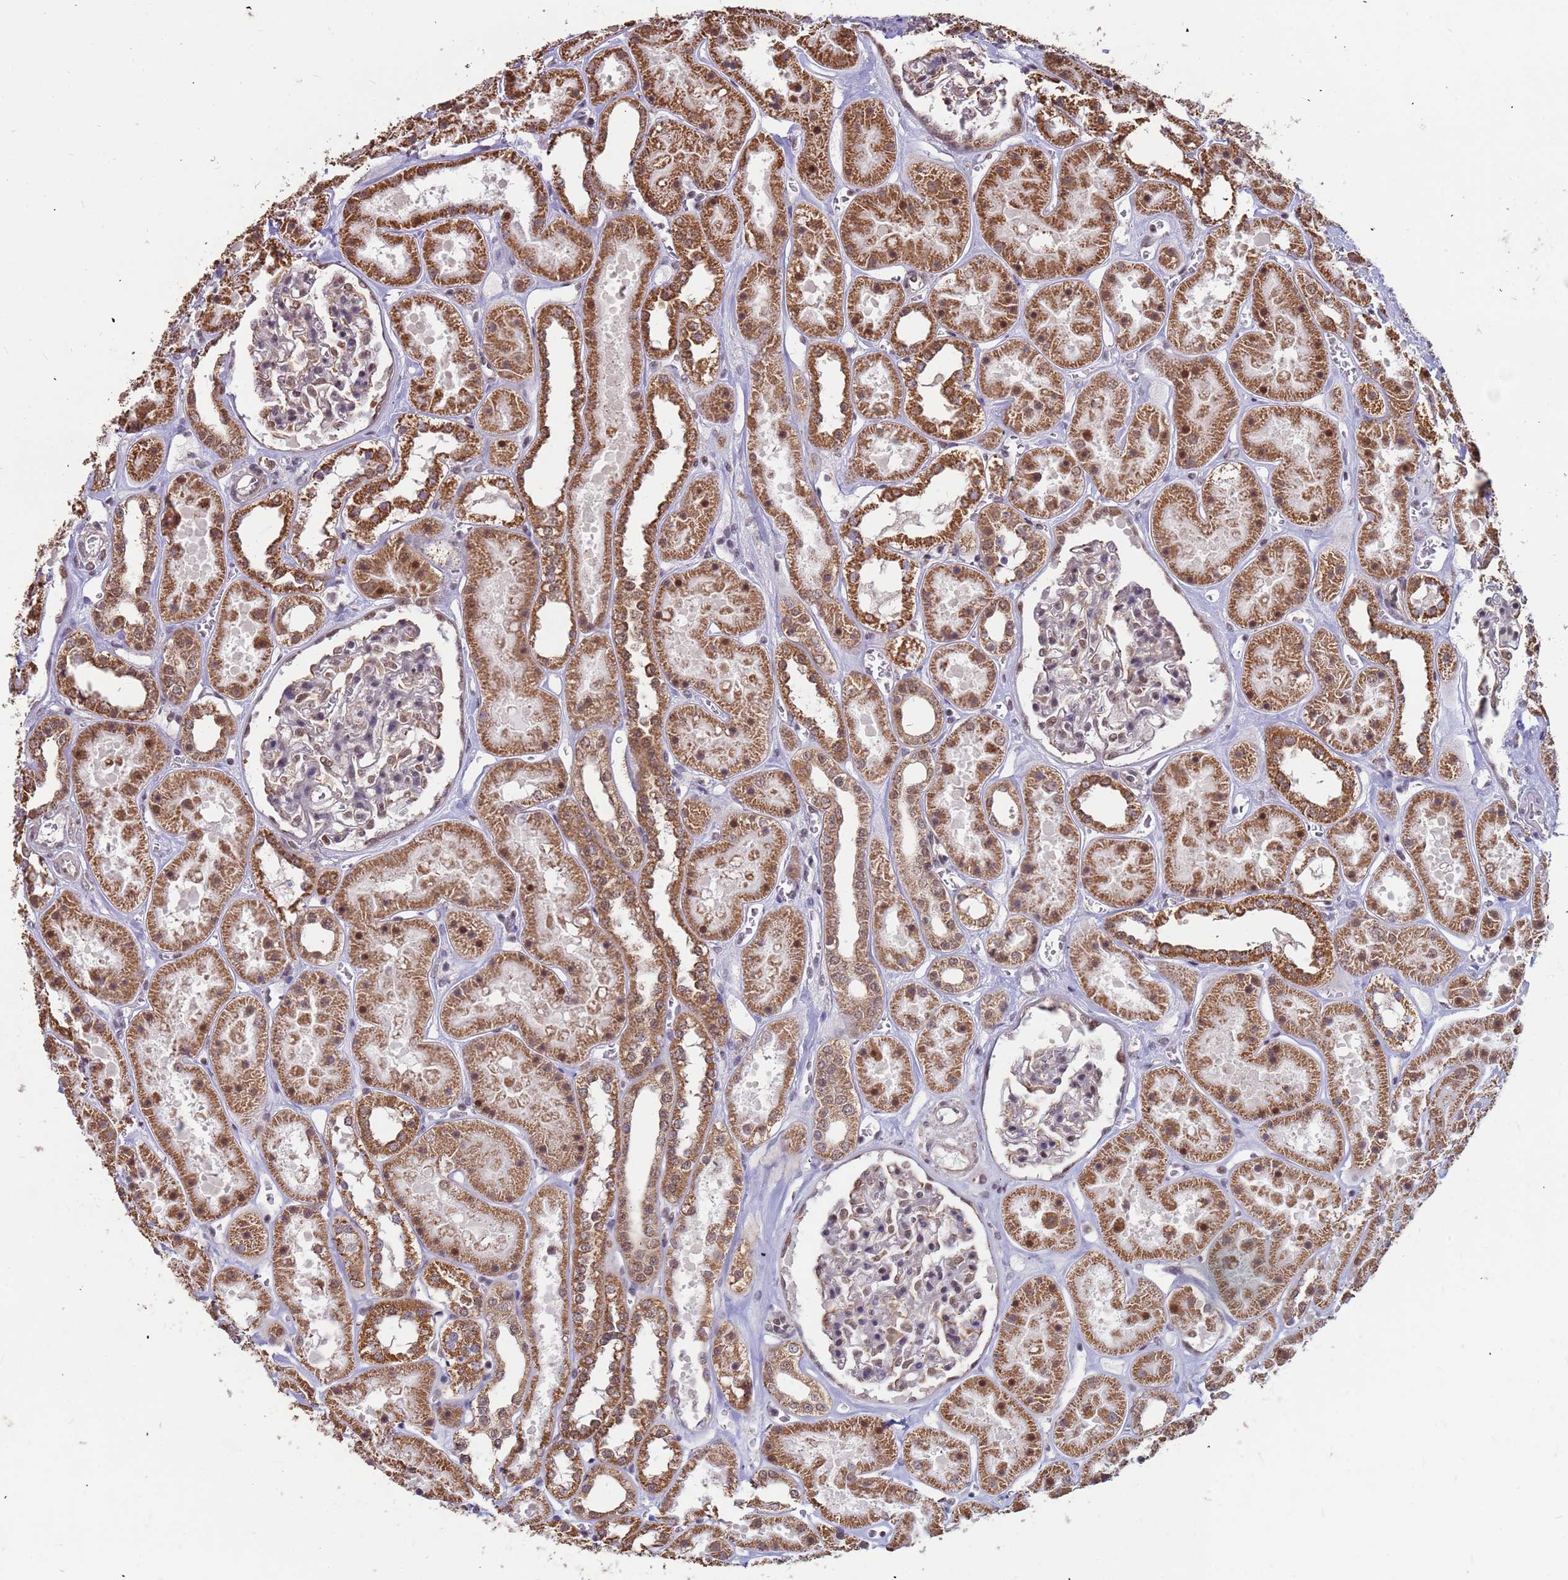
{"staining": {"intensity": "moderate", "quantity": "<25%", "location": "cytoplasmic/membranous,nuclear"}, "tissue": "kidney", "cell_type": "Cells in glomeruli", "image_type": "normal", "snomed": [{"axis": "morphology", "description": "Normal tissue, NOS"}, {"axis": "topography", "description": "Kidney"}], "caption": "Immunohistochemistry (IHC) staining of benign kidney, which exhibits low levels of moderate cytoplasmic/membranous,nuclear staining in about <25% of cells in glomeruli indicating moderate cytoplasmic/membranous,nuclear protein staining. The staining was performed using DAB (brown) for protein detection and nuclei were counterstained in hematoxylin (blue).", "gene": "DENND2B", "patient": {"sex": "female", "age": 41}}